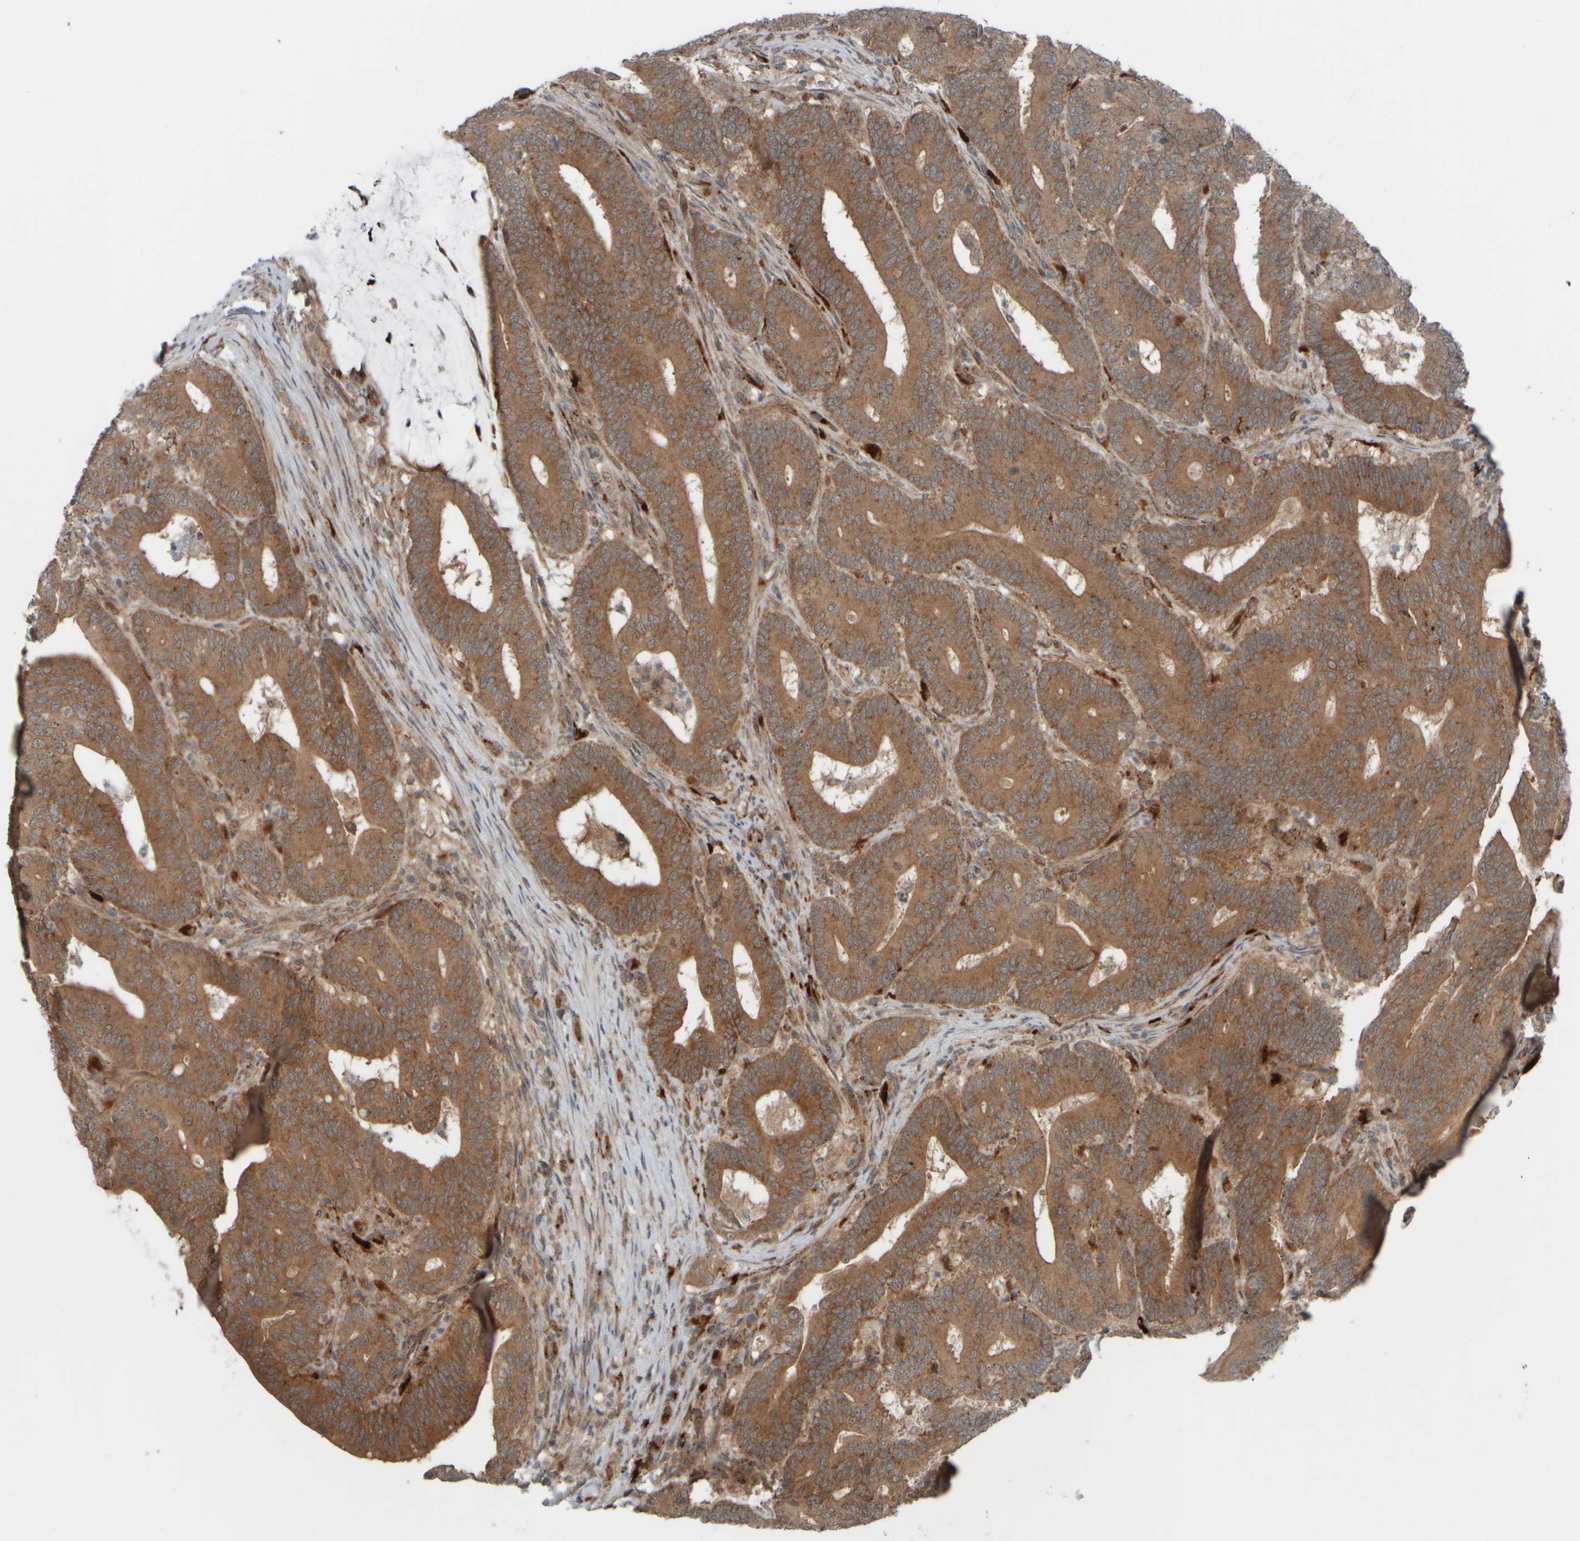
{"staining": {"intensity": "moderate", "quantity": ">75%", "location": "cytoplasmic/membranous"}, "tissue": "colorectal cancer", "cell_type": "Tumor cells", "image_type": "cancer", "snomed": [{"axis": "morphology", "description": "Adenocarcinoma, NOS"}, {"axis": "topography", "description": "Colon"}], "caption": "Immunohistochemistry (IHC) (DAB) staining of human colorectal cancer (adenocarcinoma) displays moderate cytoplasmic/membranous protein expression in approximately >75% of tumor cells. The protein is shown in brown color, while the nuclei are stained blue.", "gene": "GIGYF1", "patient": {"sex": "female", "age": 66}}